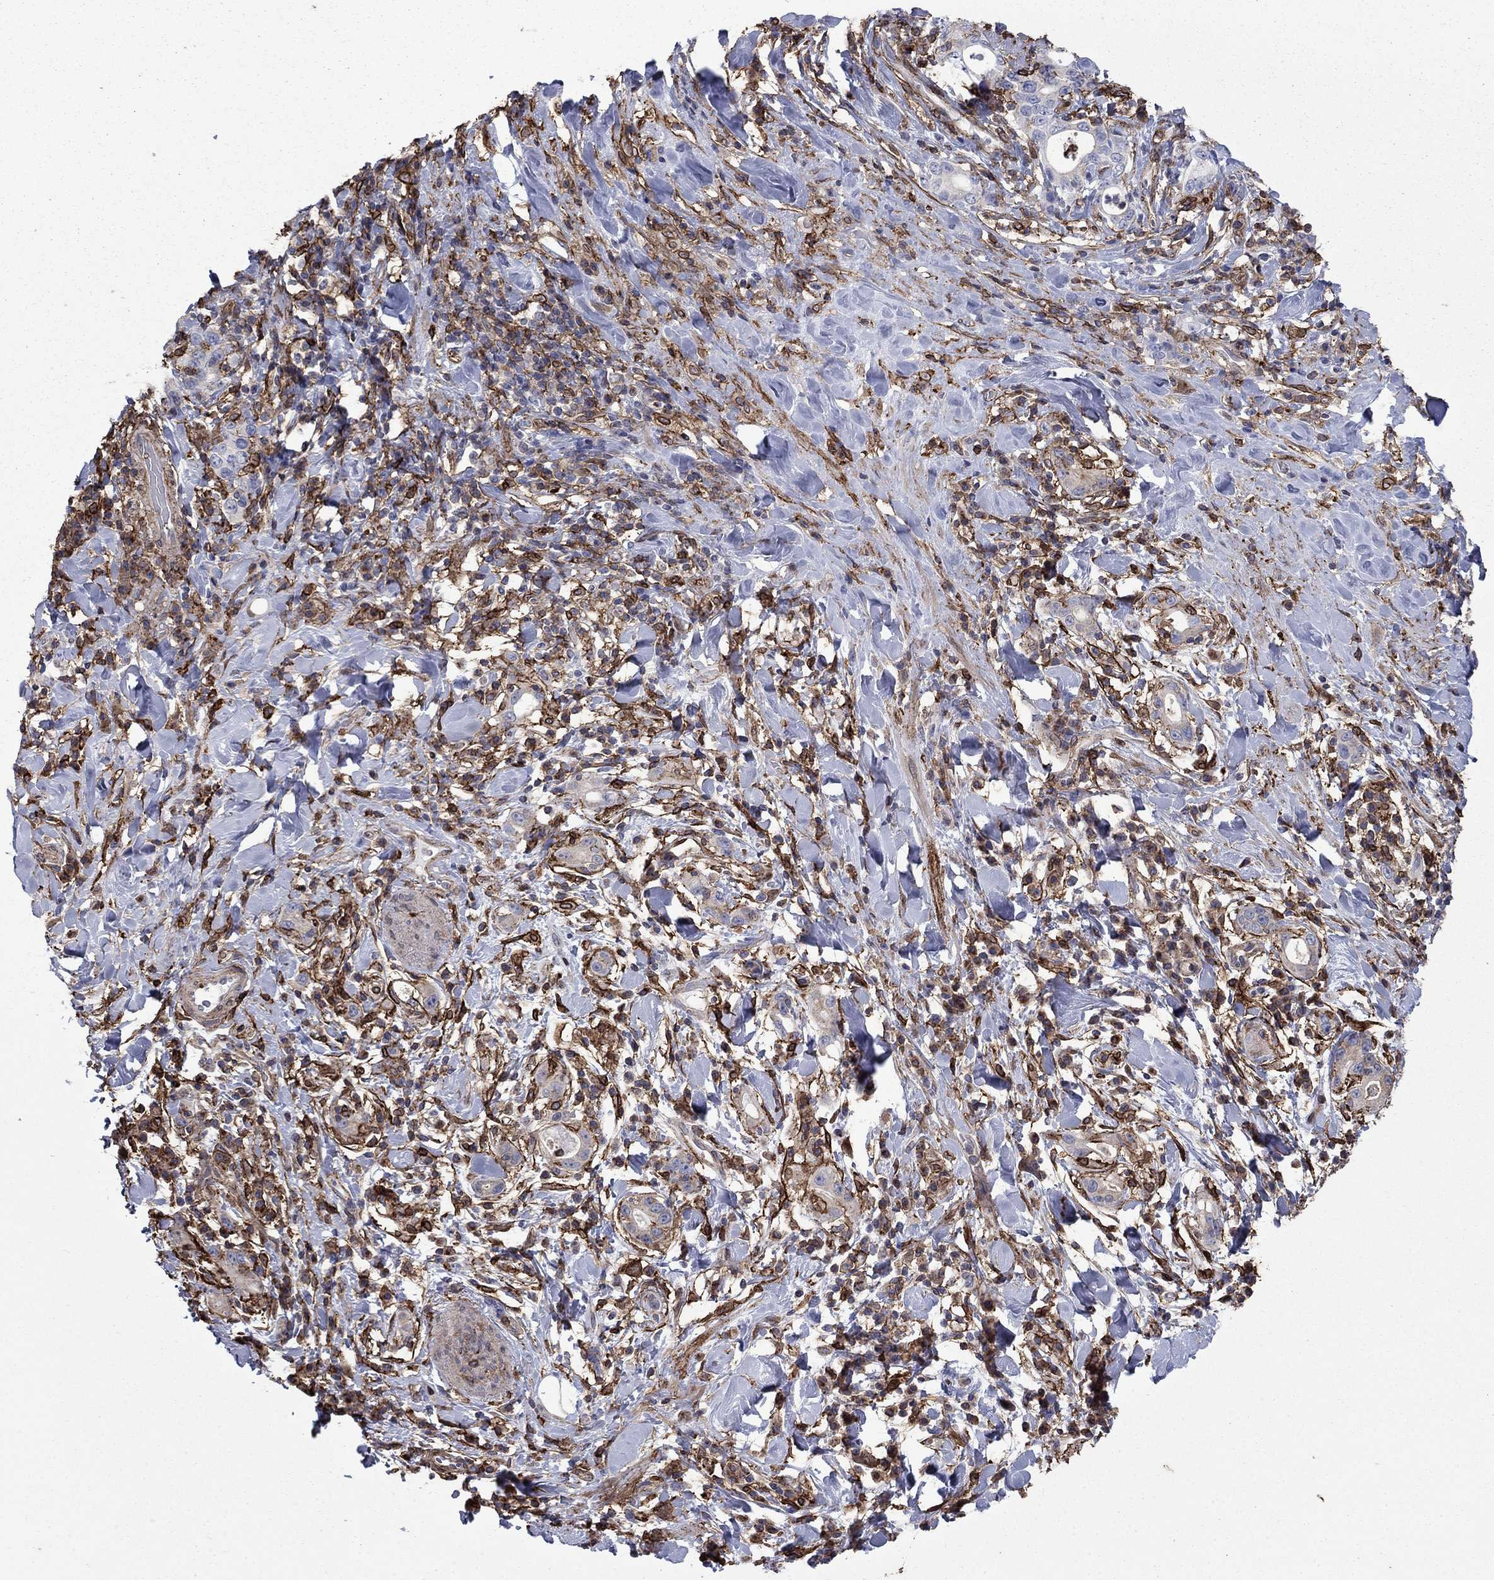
{"staining": {"intensity": "moderate", "quantity": "<25%", "location": "cytoplasmic/membranous"}, "tissue": "stomach cancer", "cell_type": "Tumor cells", "image_type": "cancer", "snomed": [{"axis": "morphology", "description": "Adenocarcinoma, NOS"}, {"axis": "topography", "description": "Stomach"}], "caption": "Tumor cells exhibit low levels of moderate cytoplasmic/membranous staining in approximately <25% of cells in adenocarcinoma (stomach).", "gene": "PLAU", "patient": {"sex": "male", "age": 79}}